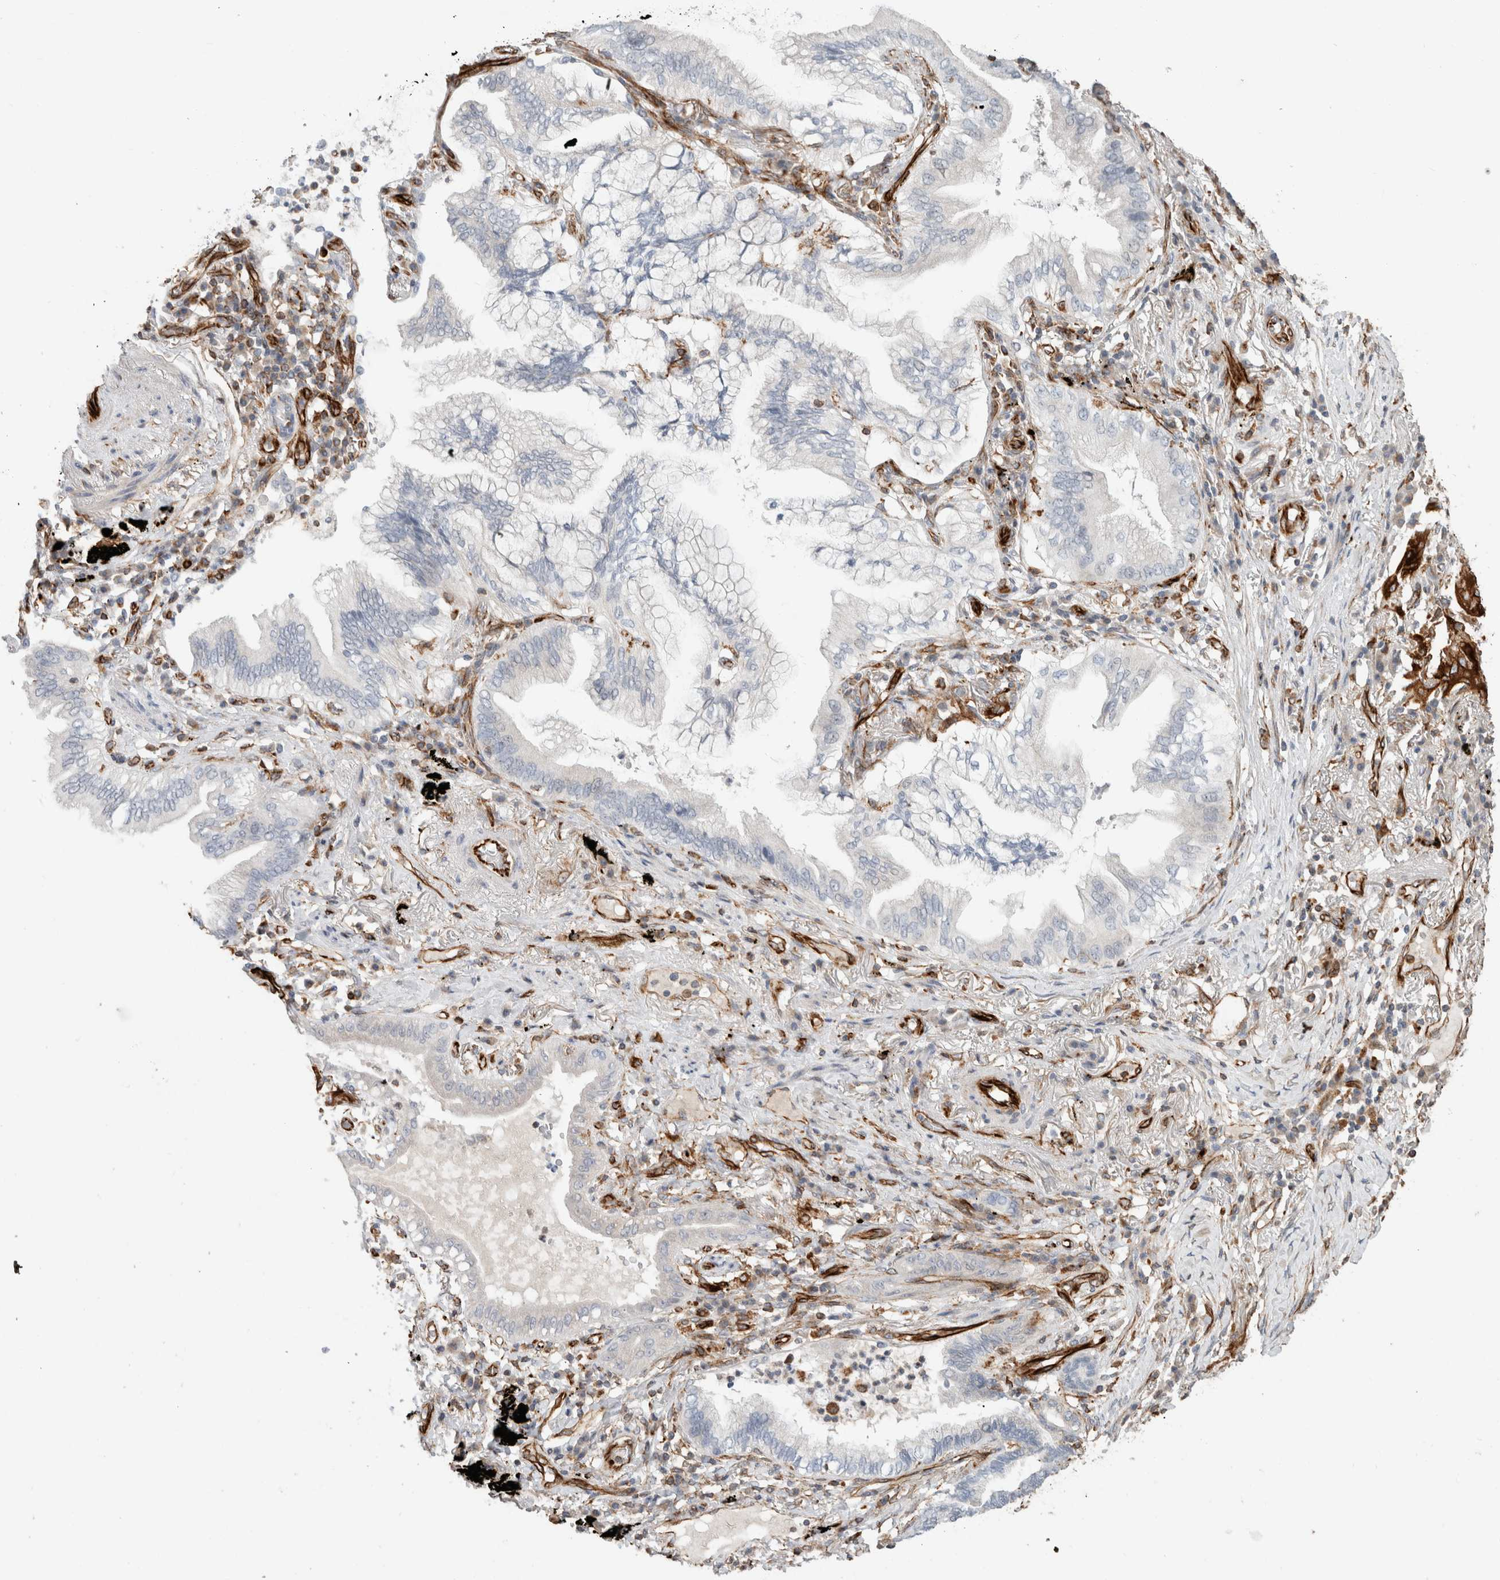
{"staining": {"intensity": "weak", "quantity": "<25%", "location": "cytoplasmic/membranous"}, "tissue": "lung cancer", "cell_type": "Tumor cells", "image_type": "cancer", "snomed": [{"axis": "morphology", "description": "Adenocarcinoma, NOS"}, {"axis": "topography", "description": "Lung"}], "caption": "High power microscopy micrograph of an immunohistochemistry micrograph of adenocarcinoma (lung), revealing no significant positivity in tumor cells.", "gene": "LY86", "patient": {"sex": "female", "age": 70}}